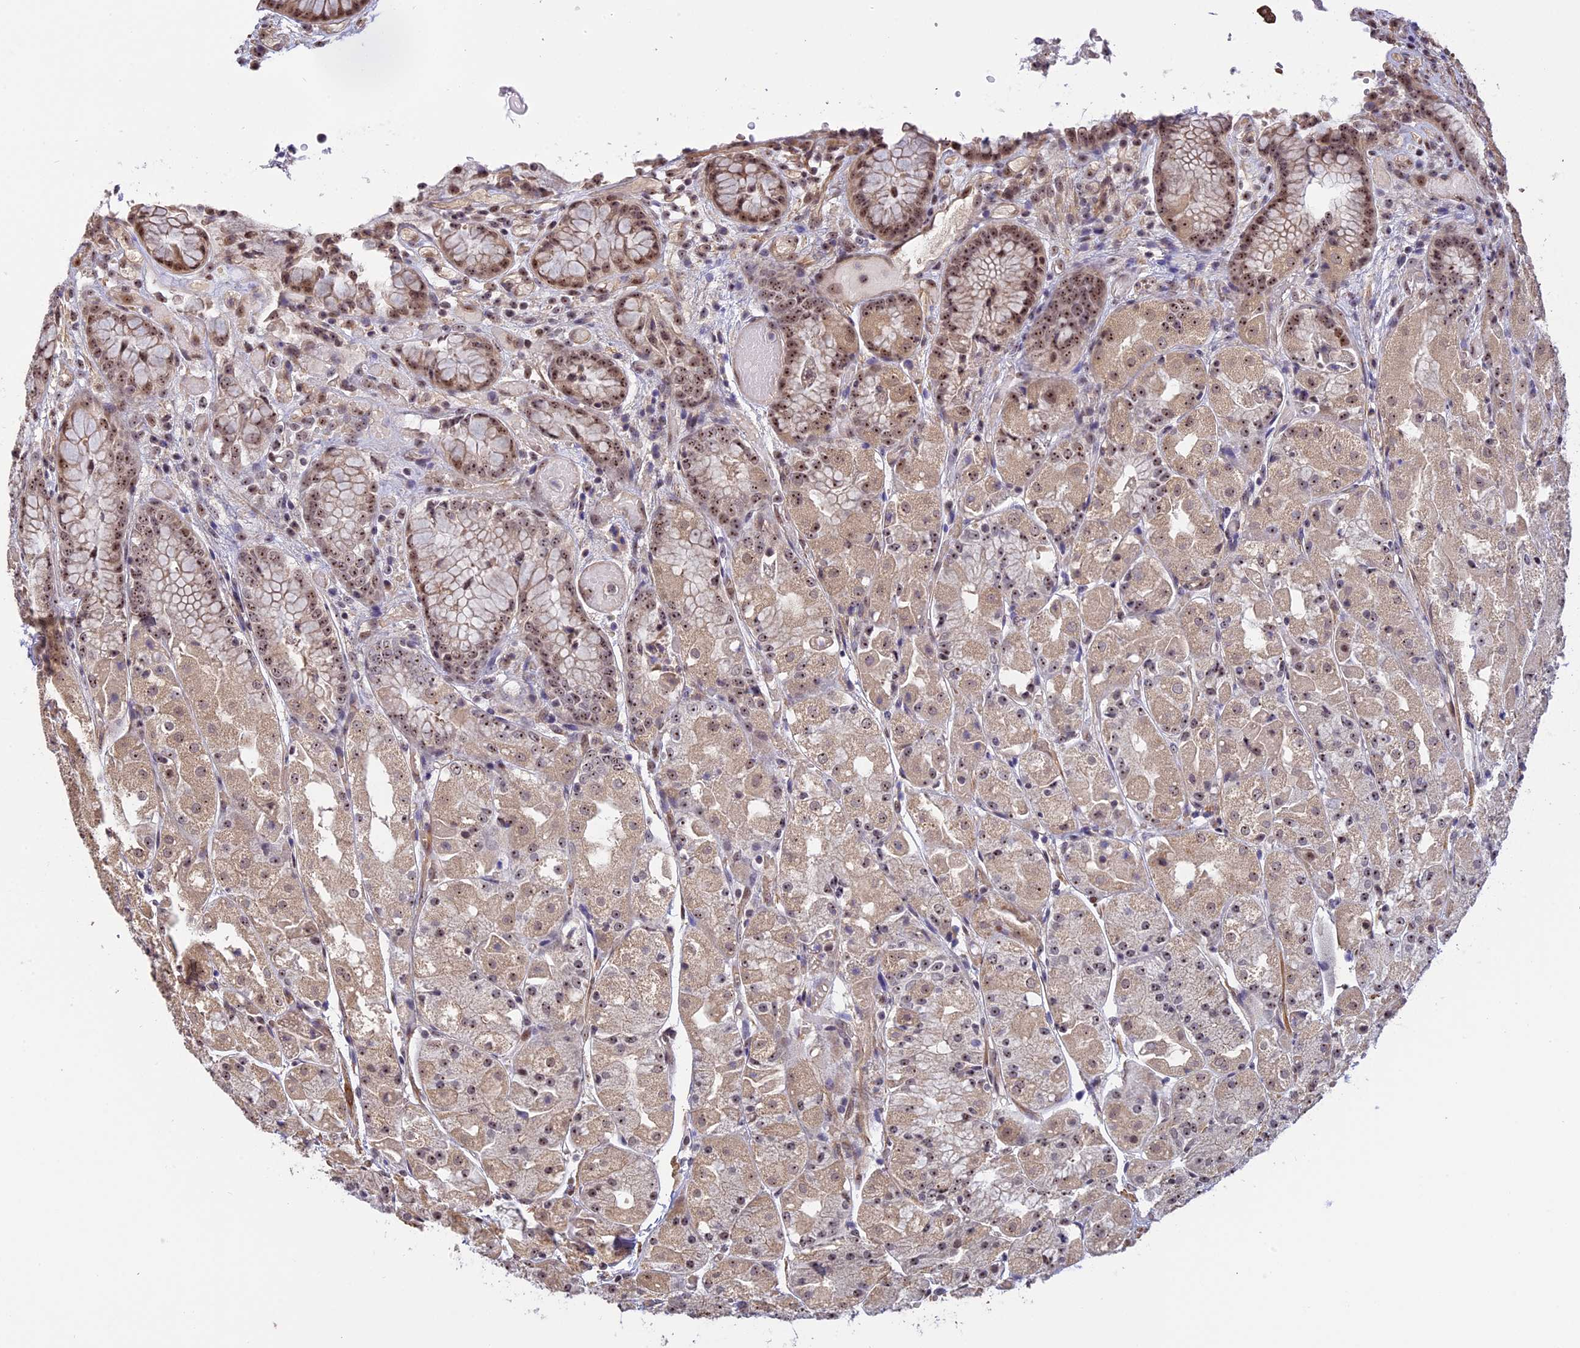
{"staining": {"intensity": "moderate", "quantity": "25%-75%", "location": "cytoplasmic/membranous,nuclear"}, "tissue": "stomach", "cell_type": "Glandular cells", "image_type": "normal", "snomed": [{"axis": "morphology", "description": "Normal tissue, NOS"}, {"axis": "topography", "description": "Stomach, upper"}], "caption": "This is an image of immunohistochemistry staining of unremarkable stomach, which shows moderate expression in the cytoplasmic/membranous,nuclear of glandular cells.", "gene": "MGA", "patient": {"sex": "male", "age": 72}}